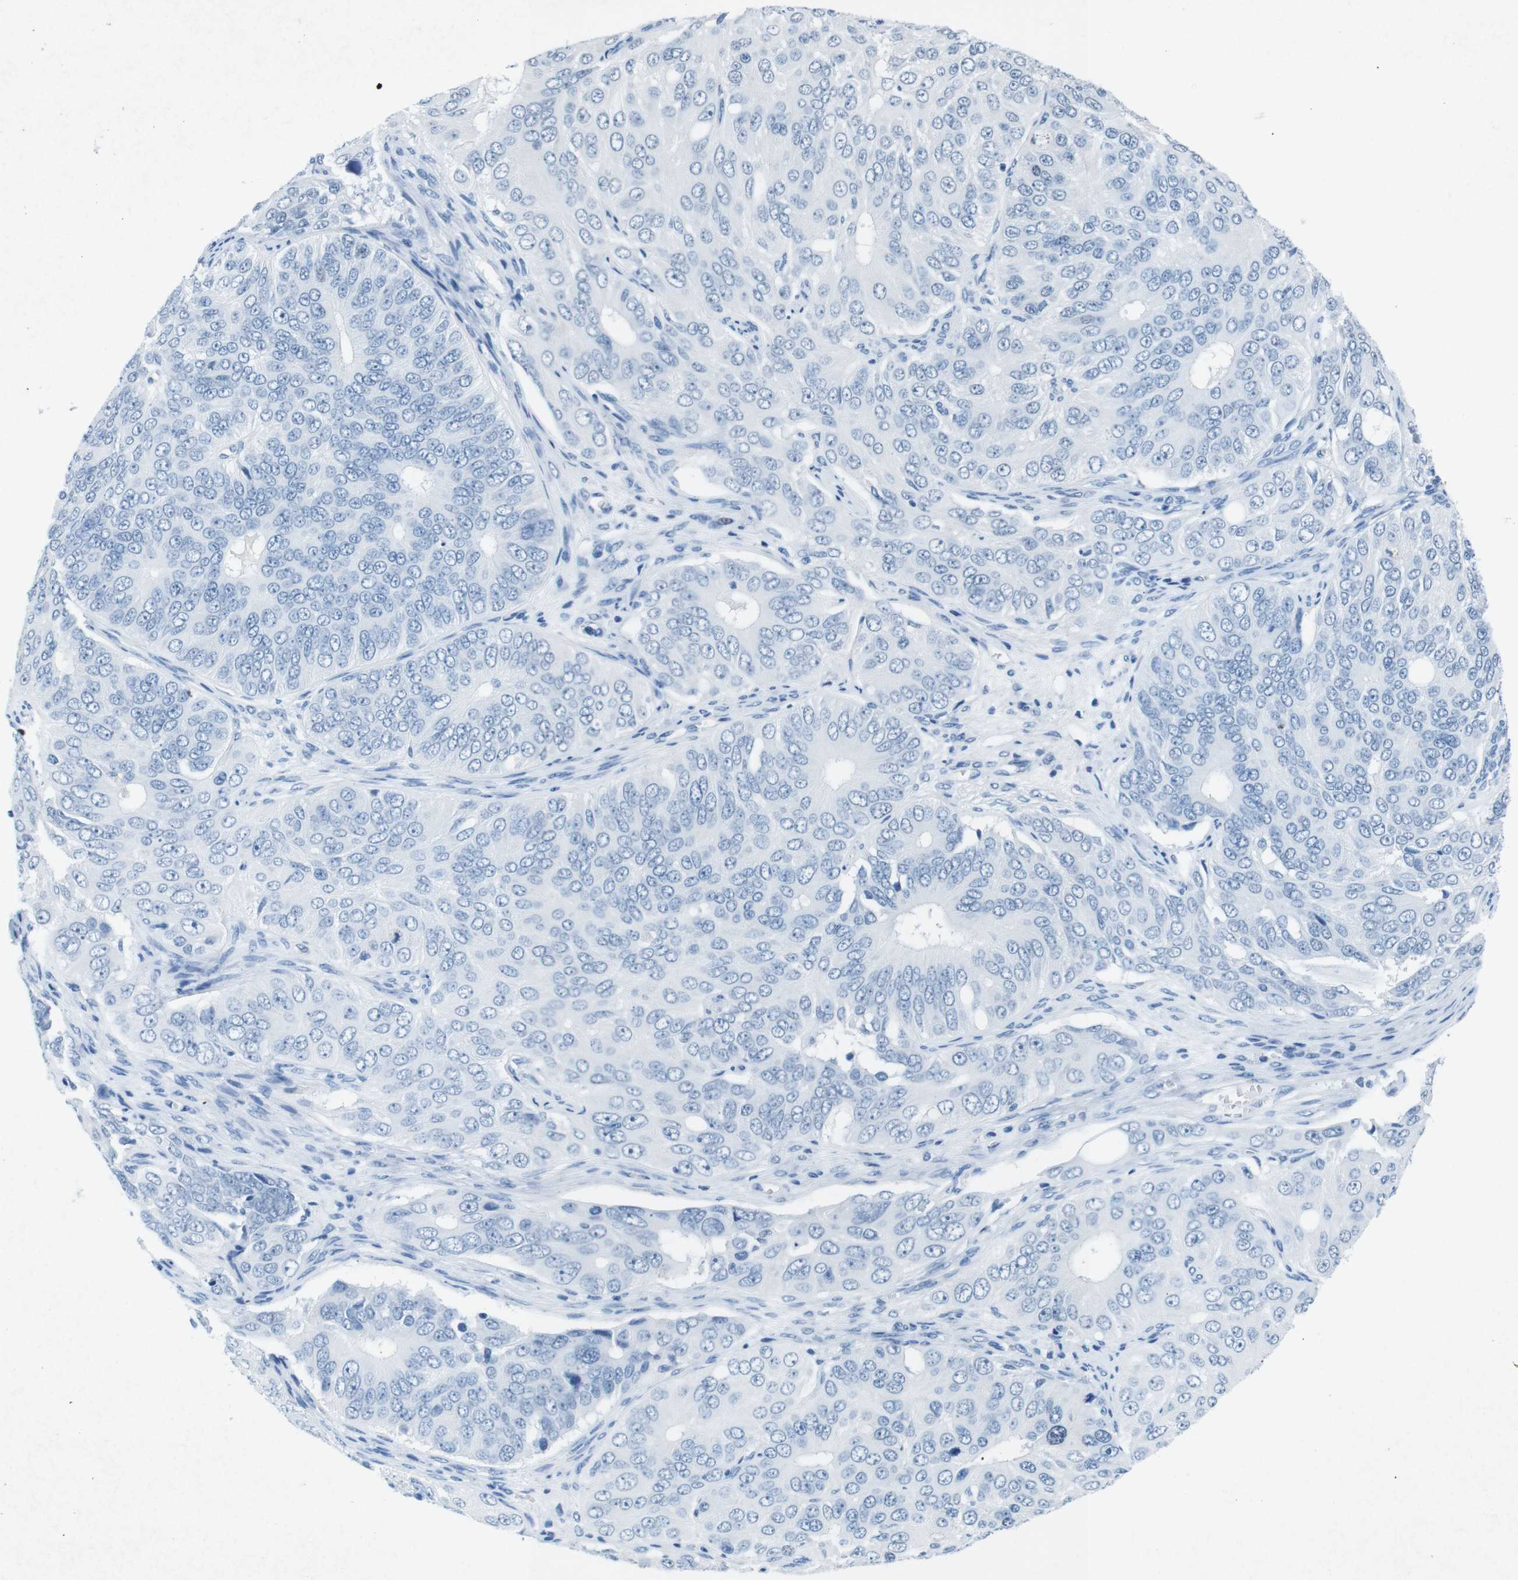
{"staining": {"intensity": "weak", "quantity": "<25%", "location": "nuclear"}, "tissue": "ovarian cancer", "cell_type": "Tumor cells", "image_type": "cancer", "snomed": [{"axis": "morphology", "description": "Carcinoma, endometroid"}, {"axis": "topography", "description": "Ovary"}], "caption": "There is no significant staining in tumor cells of endometroid carcinoma (ovarian). The staining is performed using DAB (3,3'-diaminobenzidine) brown chromogen with nuclei counter-stained in using hematoxylin.", "gene": "CTAG1B", "patient": {"sex": "female", "age": 51}}